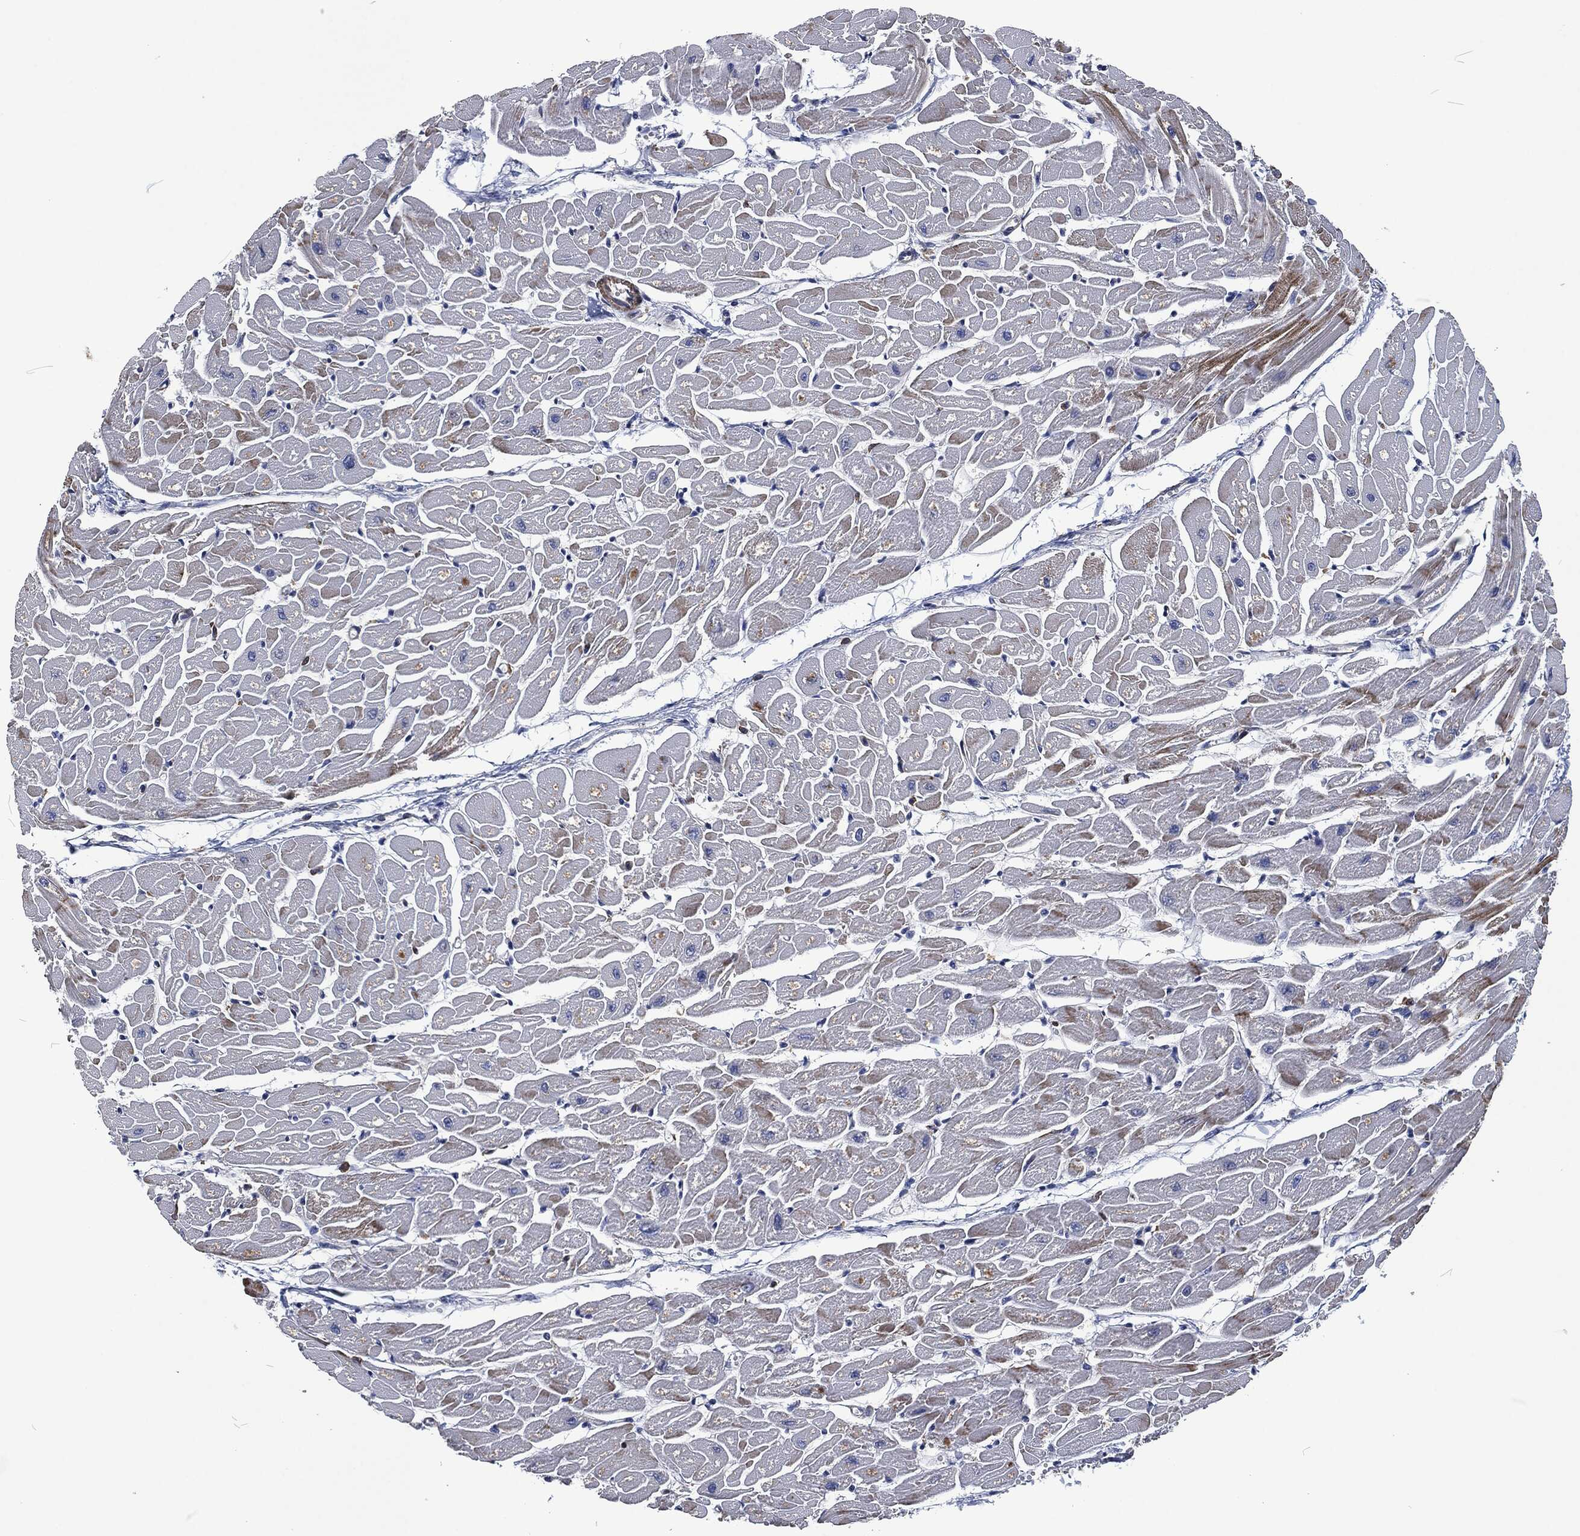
{"staining": {"intensity": "strong", "quantity": "25%-75%", "location": "cytoplasmic/membranous"}, "tissue": "heart muscle", "cell_type": "Cardiomyocytes", "image_type": "normal", "snomed": [{"axis": "morphology", "description": "Normal tissue, NOS"}, {"axis": "topography", "description": "Heart"}], "caption": "Brown immunohistochemical staining in normal human heart muscle reveals strong cytoplasmic/membranous positivity in approximately 25%-75% of cardiomyocytes.", "gene": "LGALS9", "patient": {"sex": "male", "age": 57}}